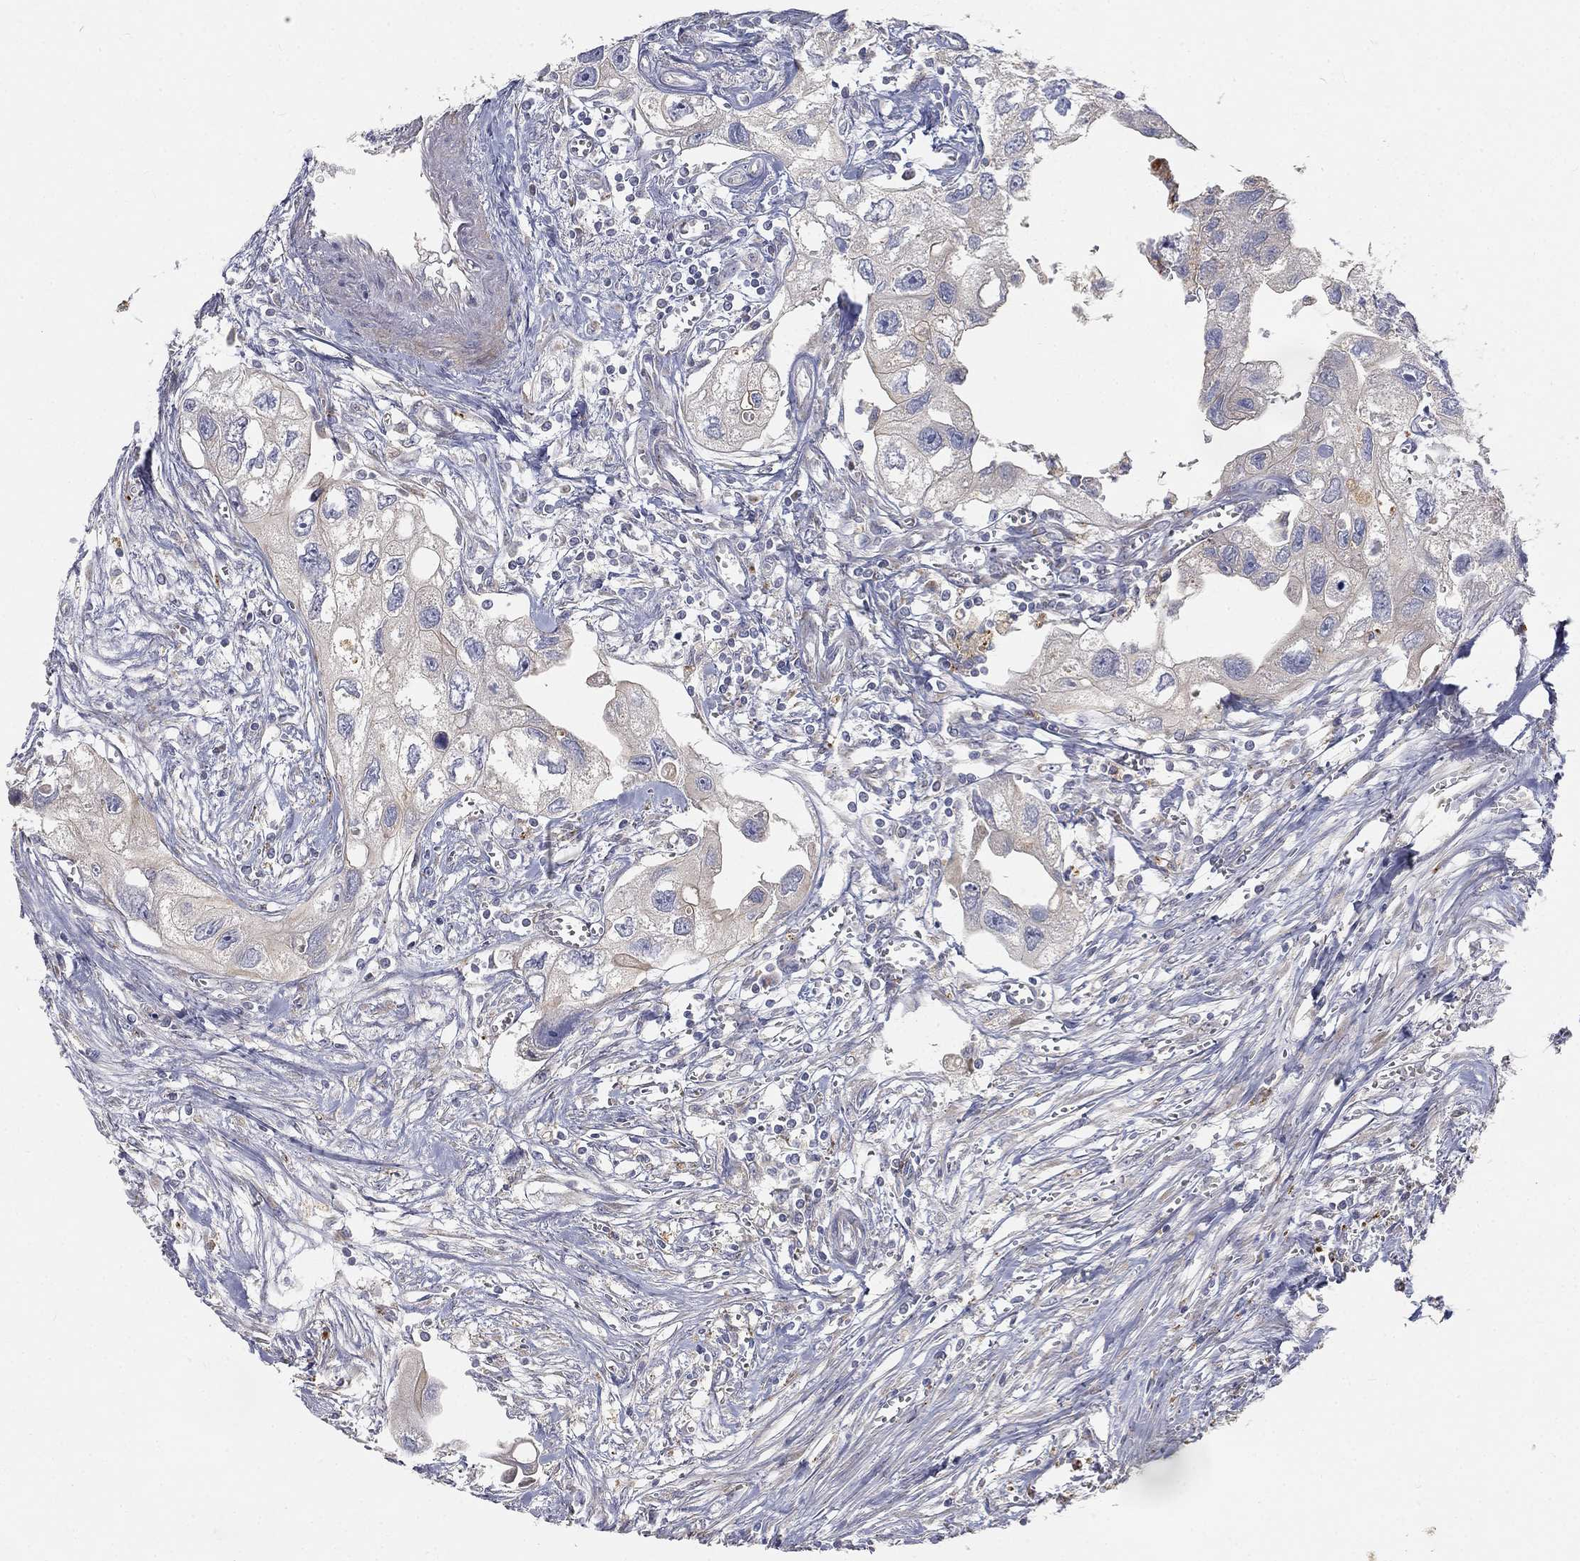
{"staining": {"intensity": "negative", "quantity": "none", "location": "none"}, "tissue": "urothelial cancer", "cell_type": "Tumor cells", "image_type": "cancer", "snomed": [{"axis": "morphology", "description": "Urothelial carcinoma, High grade"}, {"axis": "topography", "description": "Urinary bladder"}], "caption": "Urothelial carcinoma (high-grade) stained for a protein using IHC exhibits no expression tumor cells.", "gene": "CTSL", "patient": {"sex": "male", "age": 59}}